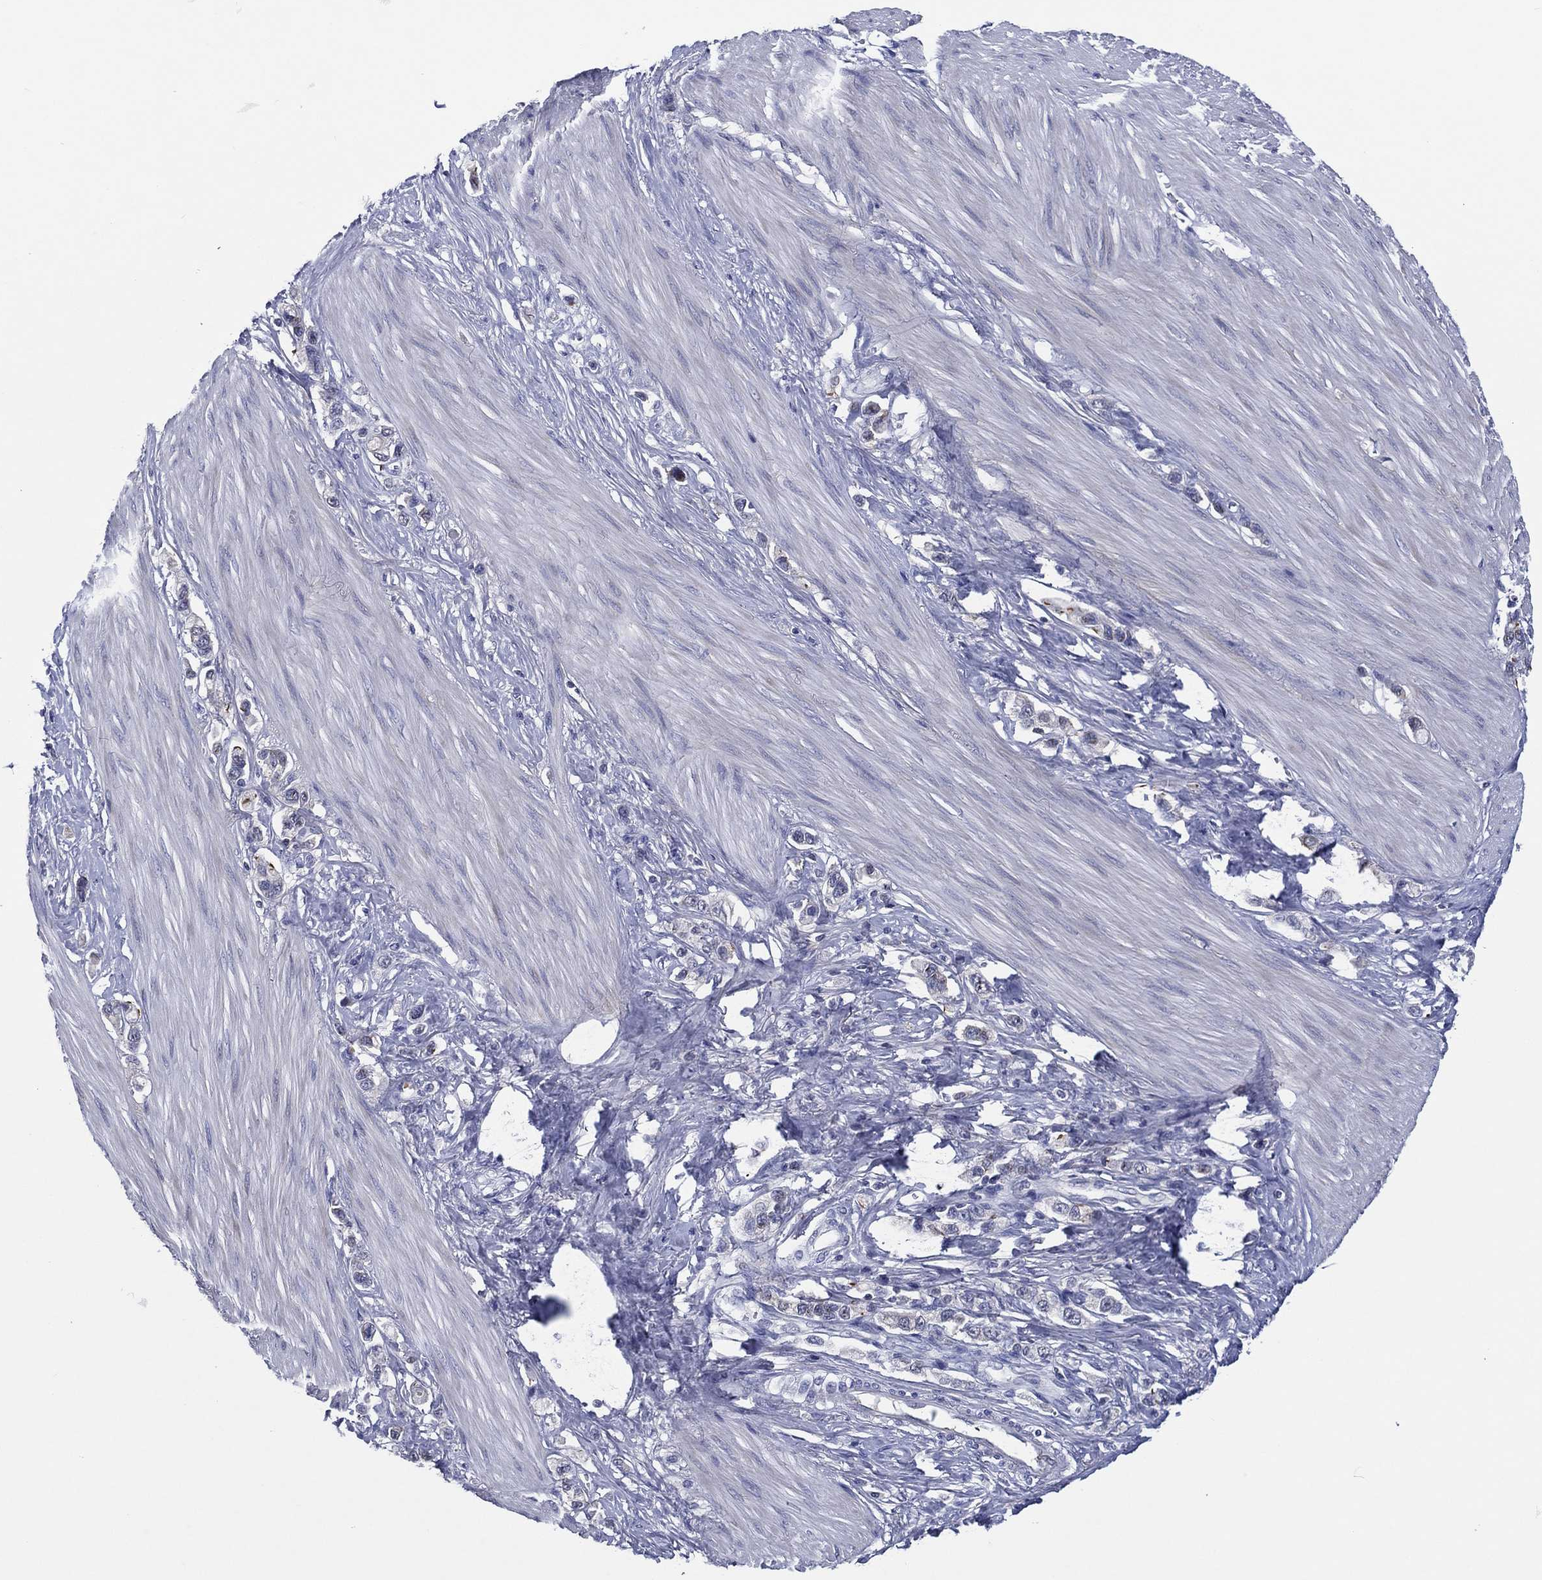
{"staining": {"intensity": "negative", "quantity": "none", "location": "none"}, "tissue": "stomach cancer", "cell_type": "Tumor cells", "image_type": "cancer", "snomed": [{"axis": "morphology", "description": "Normal tissue, NOS"}, {"axis": "morphology", "description": "Adenocarcinoma, NOS"}, {"axis": "morphology", "description": "Adenocarcinoma, High grade"}, {"axis": "topography", "description": "Stomach, upper"}, {"axis": "topography", "description": "Stomach"}], "caption": "High magnification brightfield microscopy of stomach cancer stained with DAB (3,3'-diaminobenzidine) (brown) and counterstained with hematoxylin (blue): tumor cells show no significant positivity.", "gene": "TRIM31", "patient": {"sex": "female", "age": 65}}